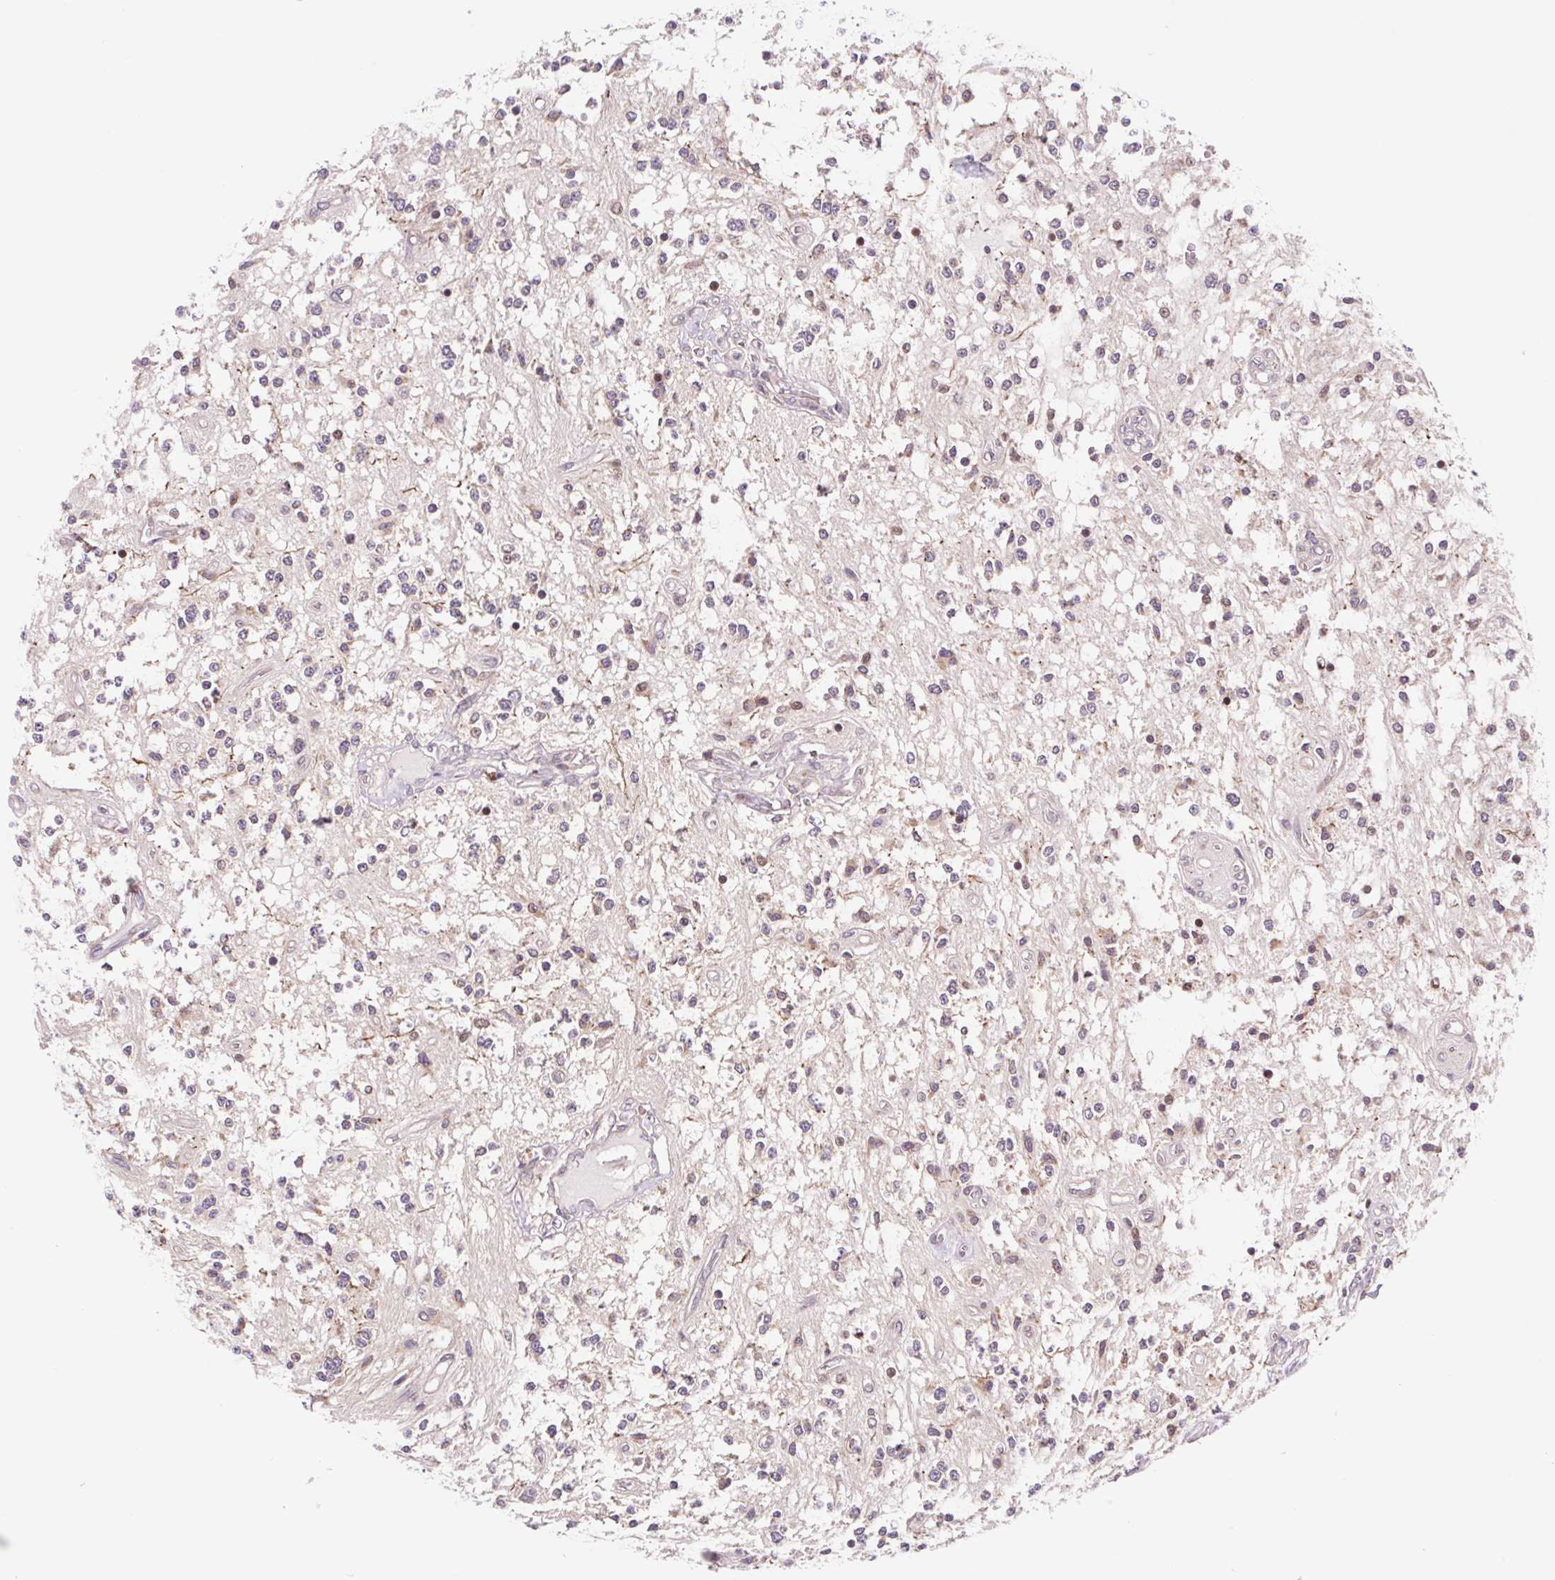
{"staining": {"intensity": "weak", "quantity": "25%-75%", "location": "nuclear"}, "tissue": "glioma", "cell_type": "Tumor cells", "image_type": "cancer", "snomed": [{"axis": "morphology", "description": "Glioma, malignant, Low grade"}, {"axis": "topography", "description": "Cerebellum"}], "caption": "Brown immunohistochemical staining in human malignant glioma (low-grade) shows weak nuclear staining in approximately 25%-75% of tumor cells.", "gene": "HFE", "patient": {"sex": "female", "age": 14}}